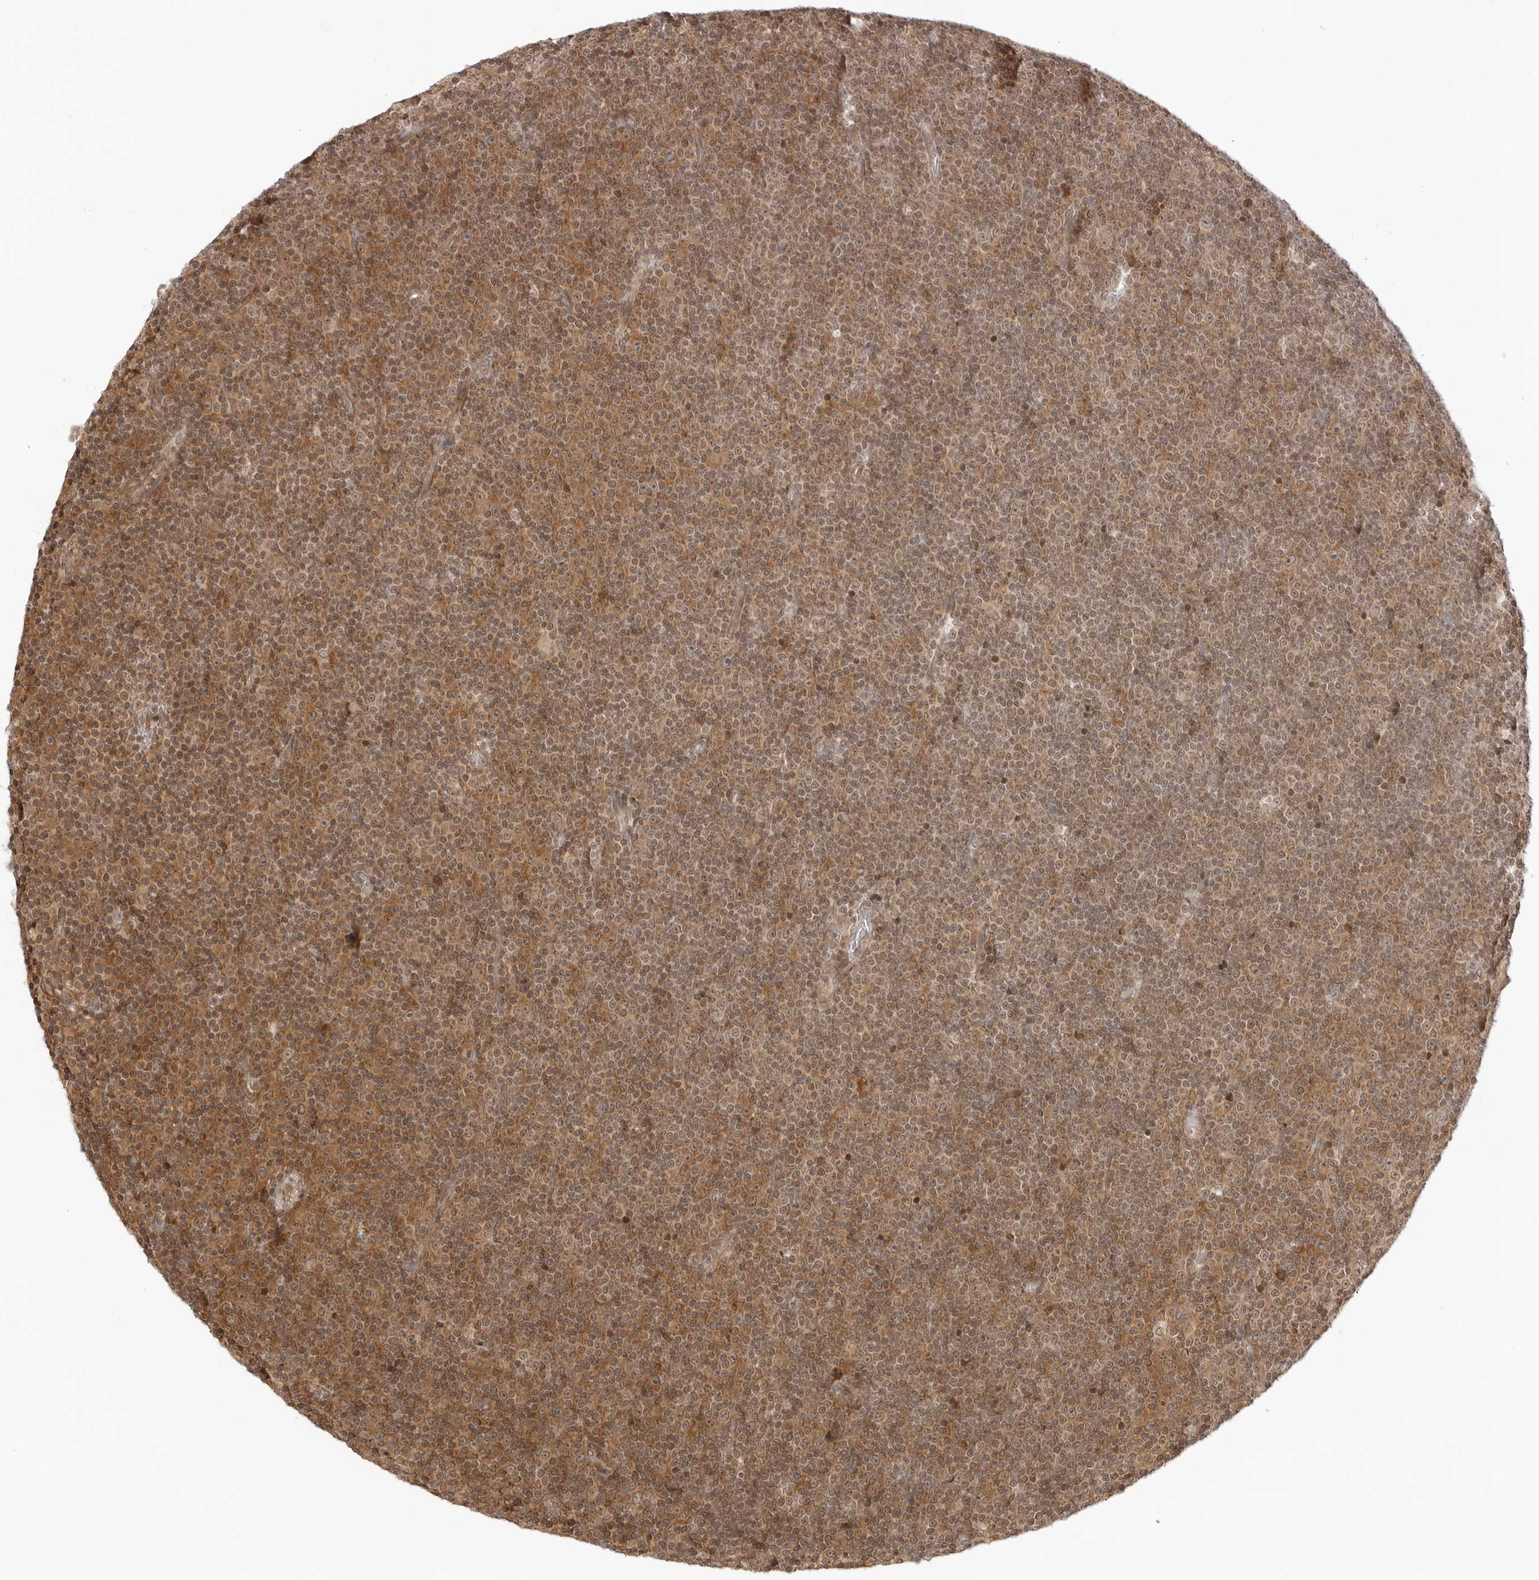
{"staining": {"intensity": "moderate", "quantity": ">75%", "location": "cytoplasmic/membranous,nuclear"}, "tissue": "lymphoma", "cell_type": "Tumor cells", "image_type": "cancer", "snomed": [{"axis": "morphology", "description": "Malignant lymphoma, non-Hodgkin's type, Low grade"}, {"axis": "topography", "description": "Lymph node"}], "caption": "The histopathology image displays a brown stain indicating the presence of a protein in the cytoplasmic/membranous and nuclear of tumor cells in lymphoma.", "gene": "PRRC2C", "patient": {"sex": "female", "age": 67}}